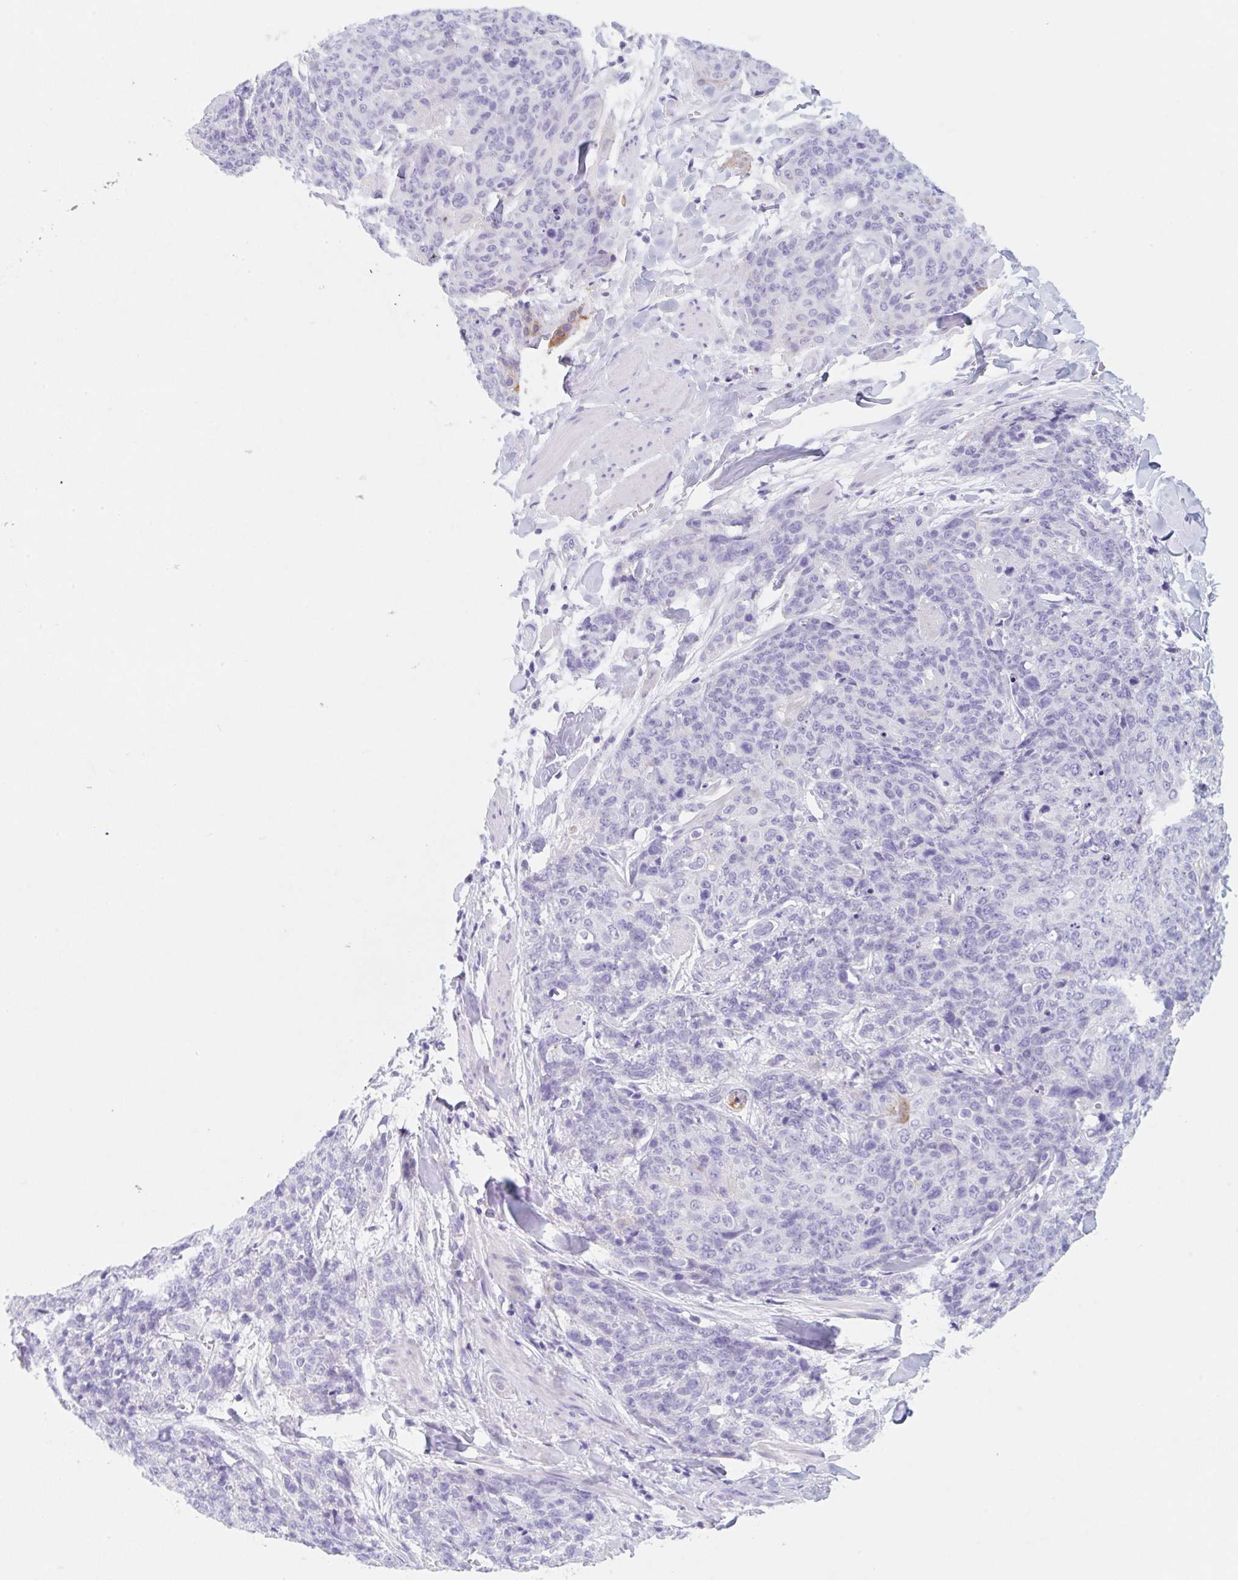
{"staining": {"intensity": "moderate", "quantity": "<25%", "location": "cytoplasmic/membranous"}, "tissue": "skin cancer", "cell_type": "Tumor cells", "image_type": "cancer", "snomed": [{"axis": "morphology", "description": "Squamous cell carcinoma, NOS"}, {"axis": "topography", "description": "Skin"}, {"axis": "topography", "description": "Vulva"}], "caption": "DAB (3,3'-diaminobenzidine) immunohistochemical staining of skin cancer displays moderate cytoplasmic/membranous protein positivity in about <25% of tumor cells.", "gene": "KLK8", "patient": {"sex": "female", "age": 85}}